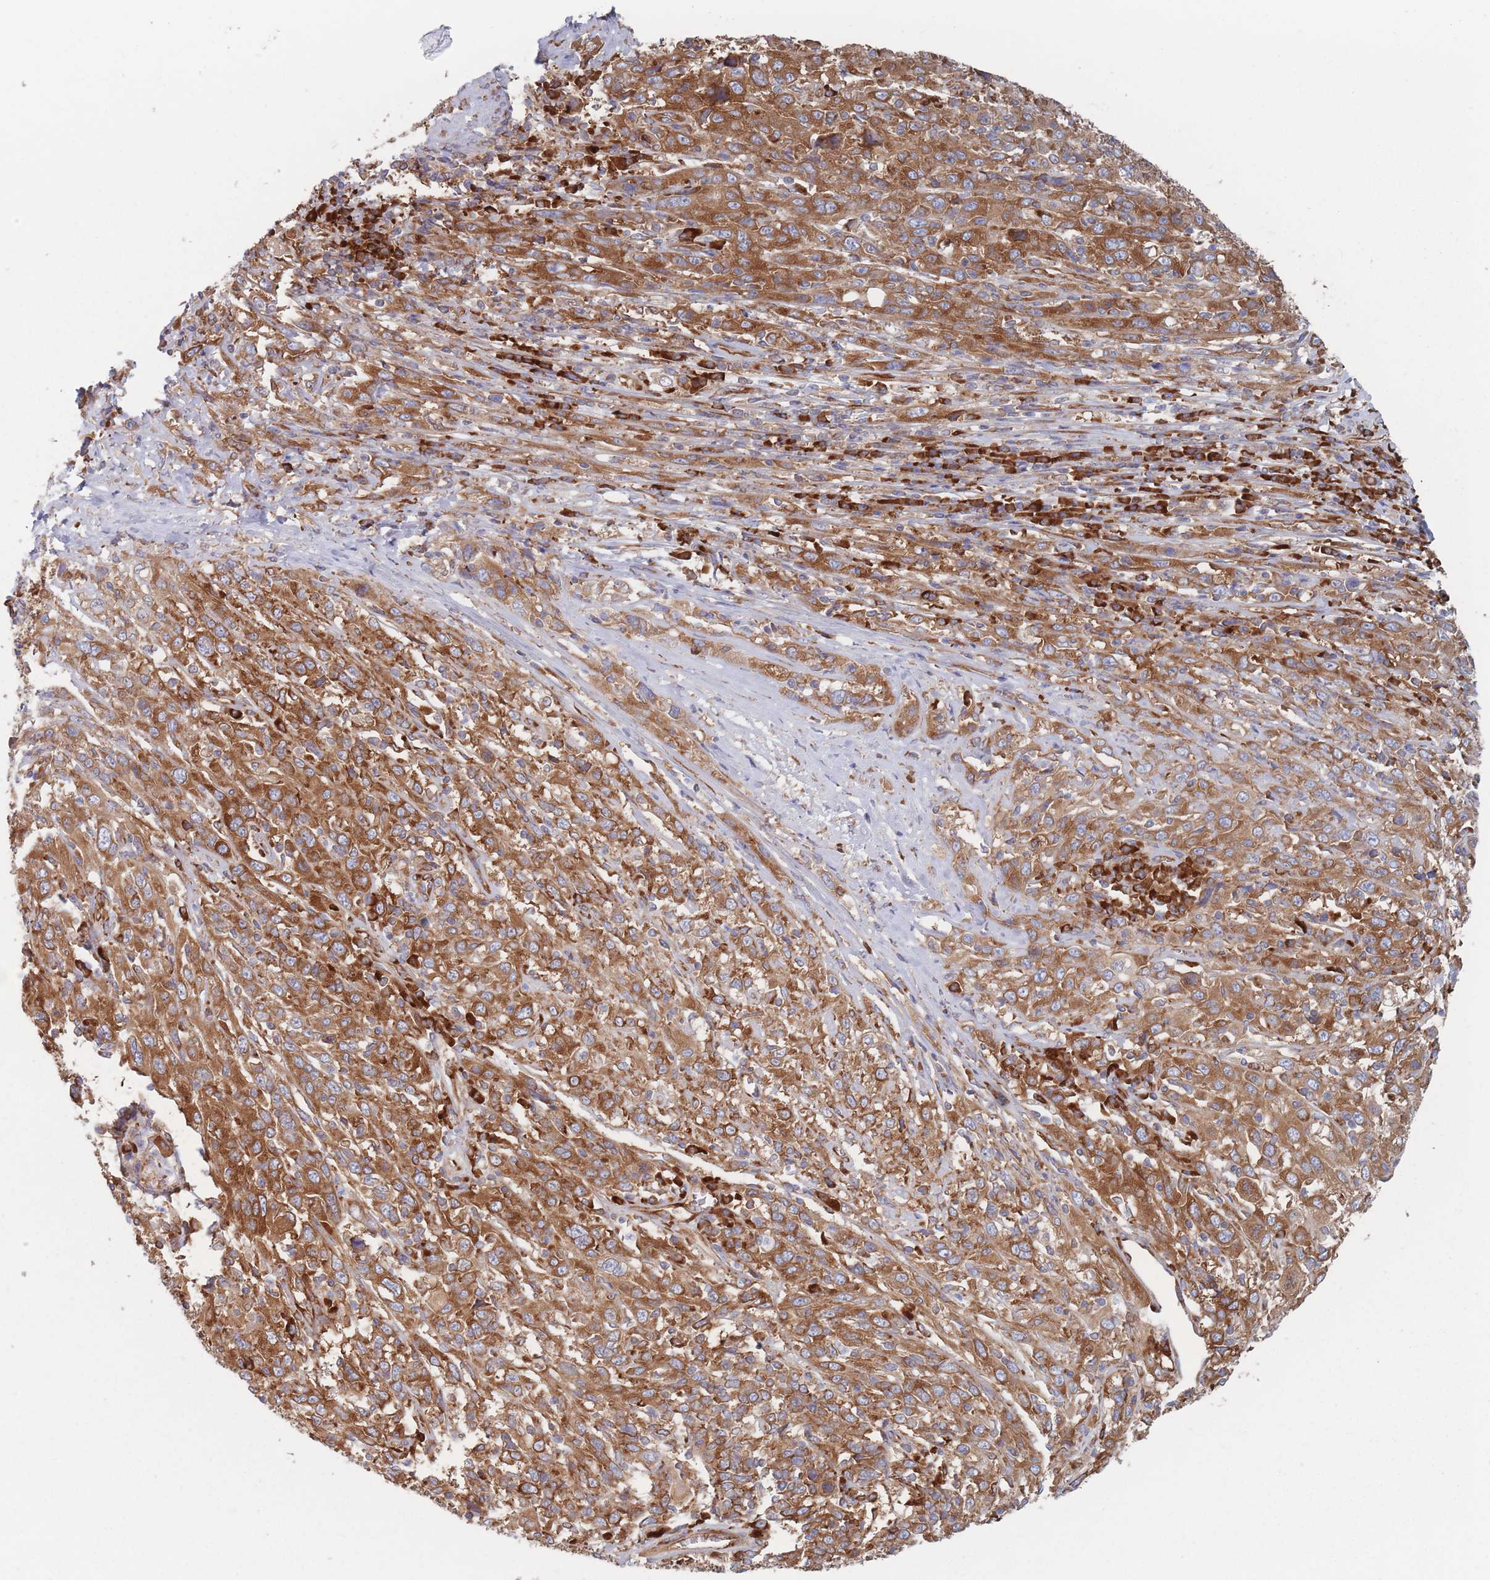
{"staining": {"intensity": "strong", "quantity": ">75%", "location": "cytoplasmic/membranous"}, "tissue": "cervical cancer", "cell_type": "Tumor cells", "image_type": "cancer", "snomed": [{"axis": "morphology", "description": "Squamous cell carcinoma, NOS"}, {"axis": "topography", "description": "Cervix"}], "caption": "There is high levels of strong cytoplasmic/membranous staining in tumor cells of cervical cancer, as demonstrated by immunohistochemical staining (brown color).", "gene": "EEF1B2", "patient": {"sex": "female", "age": 46}}